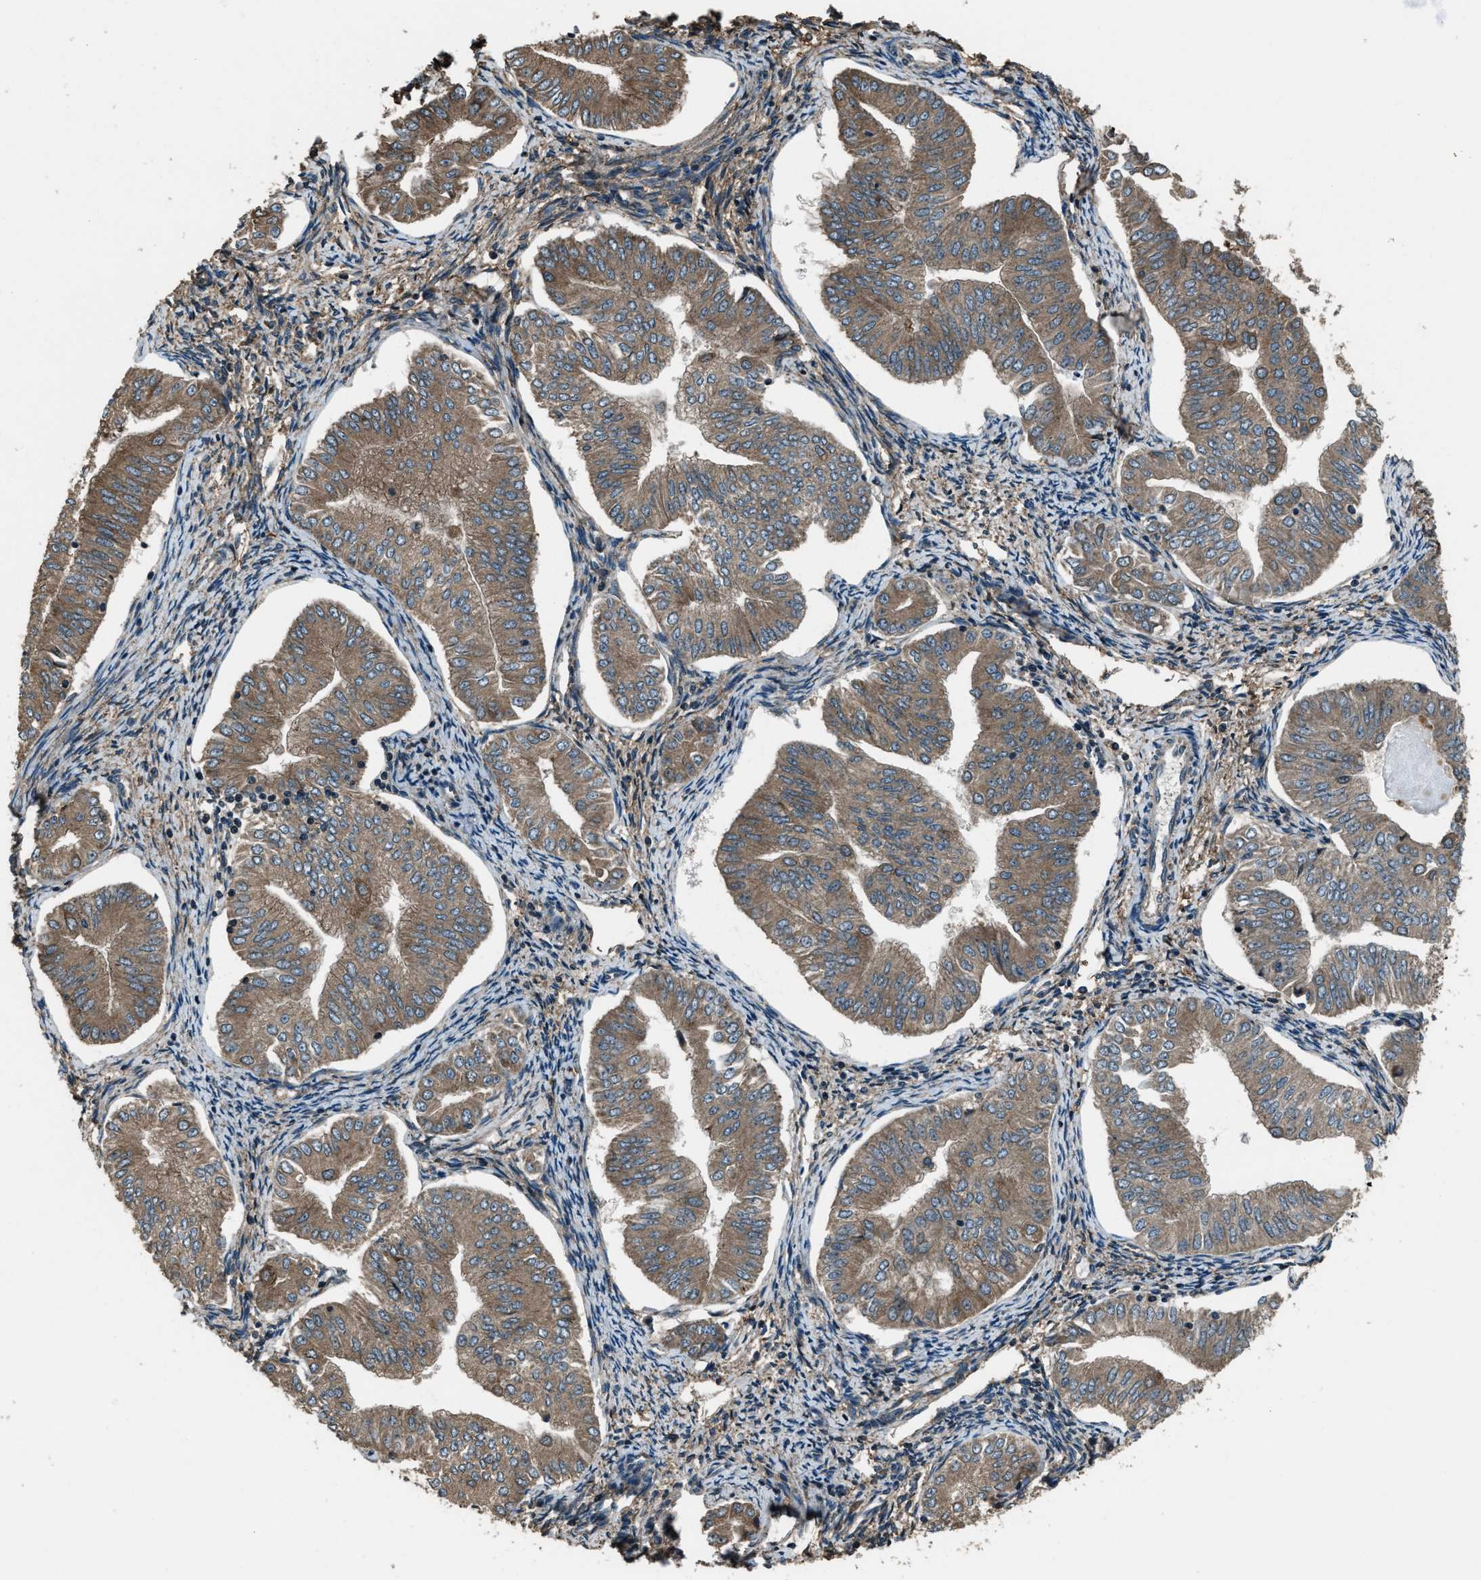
{"staining": {"intensity": "moderate", "quantity": ">75%", "location": "cytoplasmic/membranous"}, "tissue": "endometrial cancer", "cell_type": "Tumor cells", "image_type": "cancer", "snomed": [{"axis": "morphology", "description": "Normal tissue, NOS"}, {"axis": "morphology", "description": "Adenocarcinoma, NOS"}, {"axis": "topography", "description": "Endometrium"}], "caption": "Tumor cells reveal medium levels of moderate cytoplasmic/membranous expression in about >75% of cells in endometrial cancer (adenocarcinoma).", "gene": "TRIM4", "patient": {"sex": "female", "age": 53}}